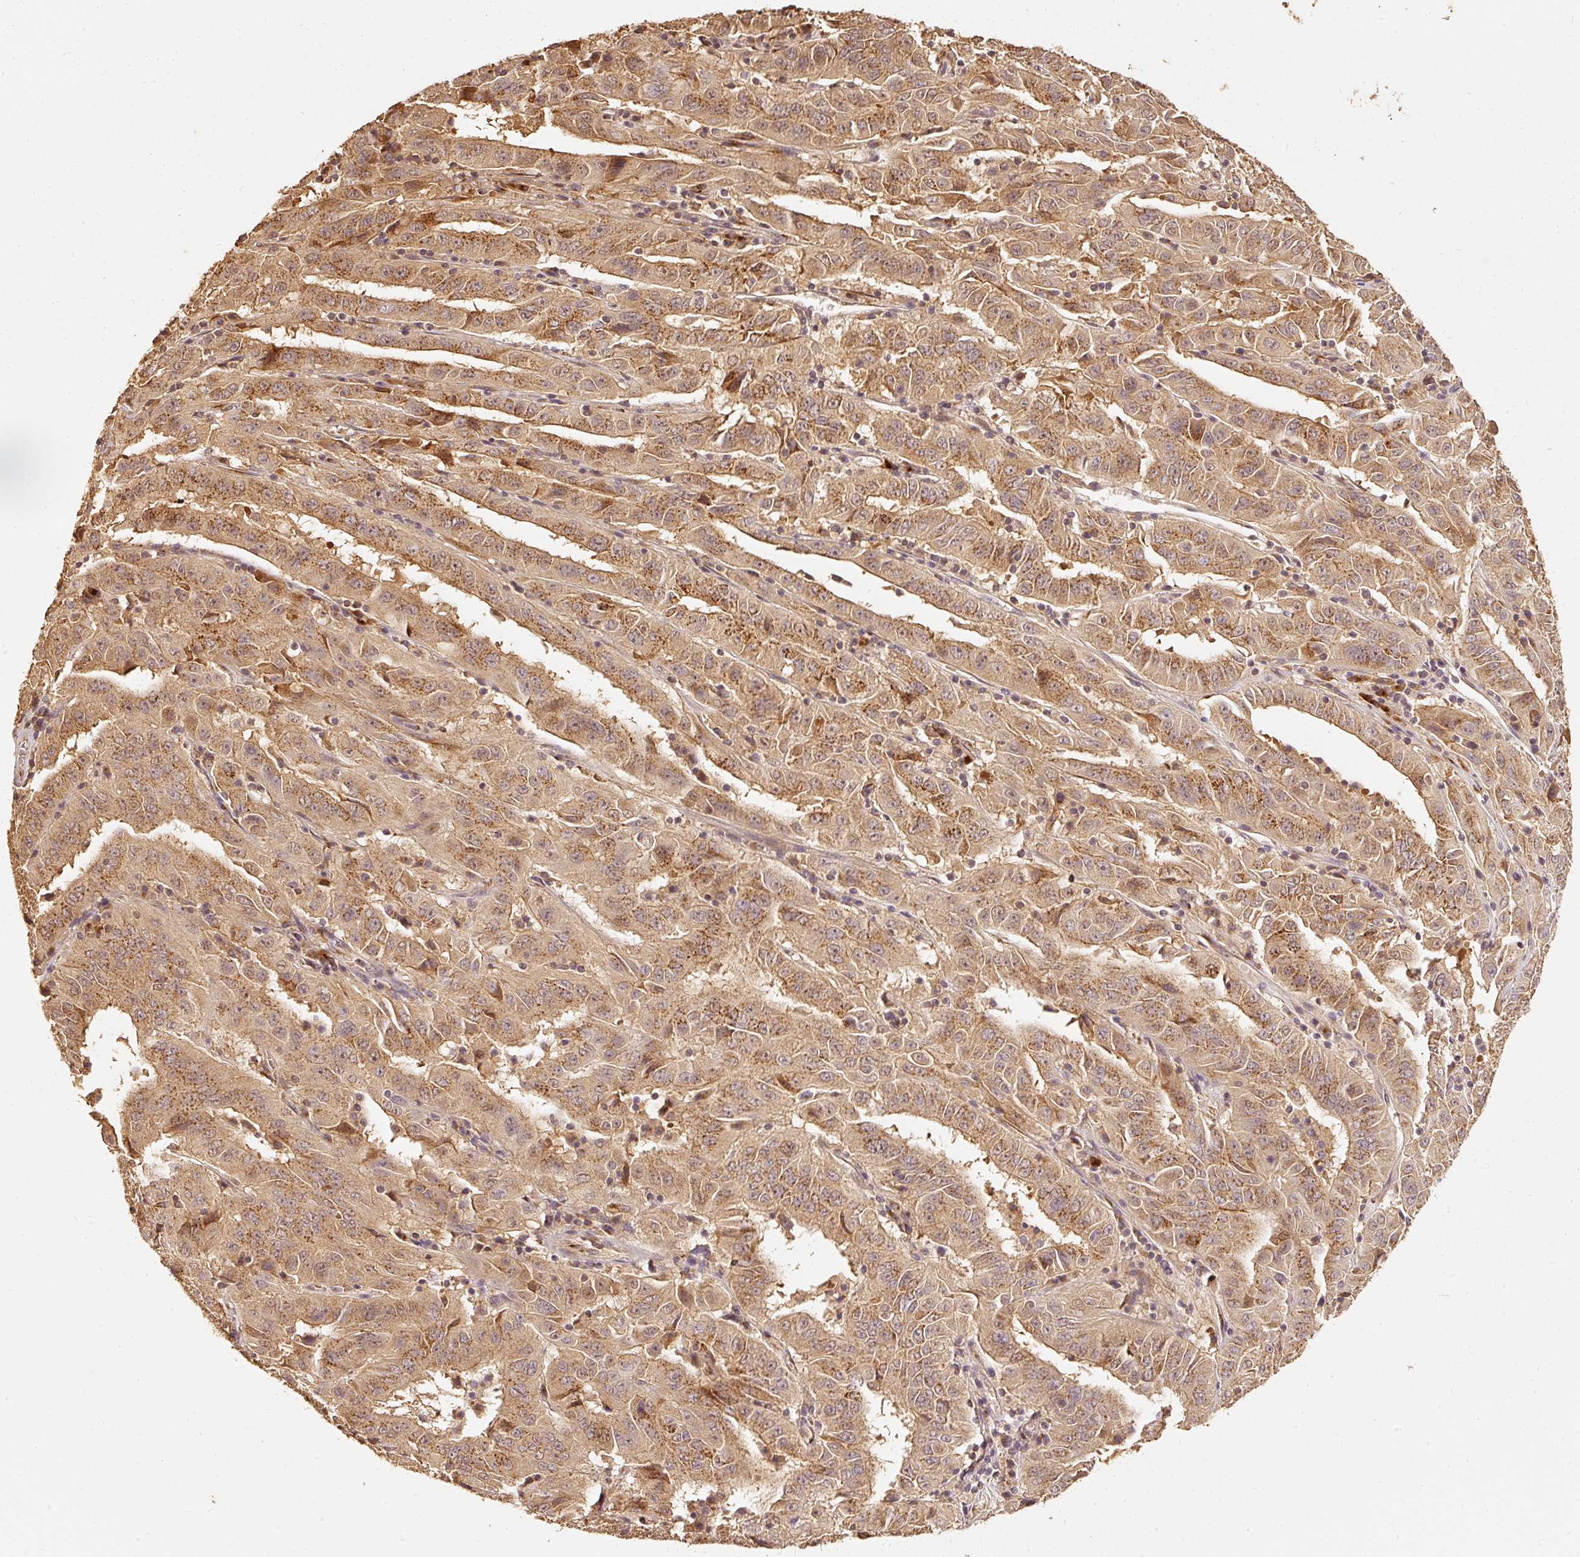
{"staining": {"intensity": "moderate", "quantity": ">75%", "location": "cytoplasmic/membranous"}, "tissue": "pancreatic cancer", "cell_type": "Tumor cells", "image_type": "cancer", "snomed": [{"axis": "morphology", "description": "Adenocarcinoma, NOS"}, {"axis": "topography", "description": "Pancreas"}], "caption": "A brown stain labels moderate cytoplasmic/membranous expression of a protein in adenocarcinoma (pancreatic) tumor cells.", "gene": "FUT8", "patient": {"sex": "male", "age": 63}}